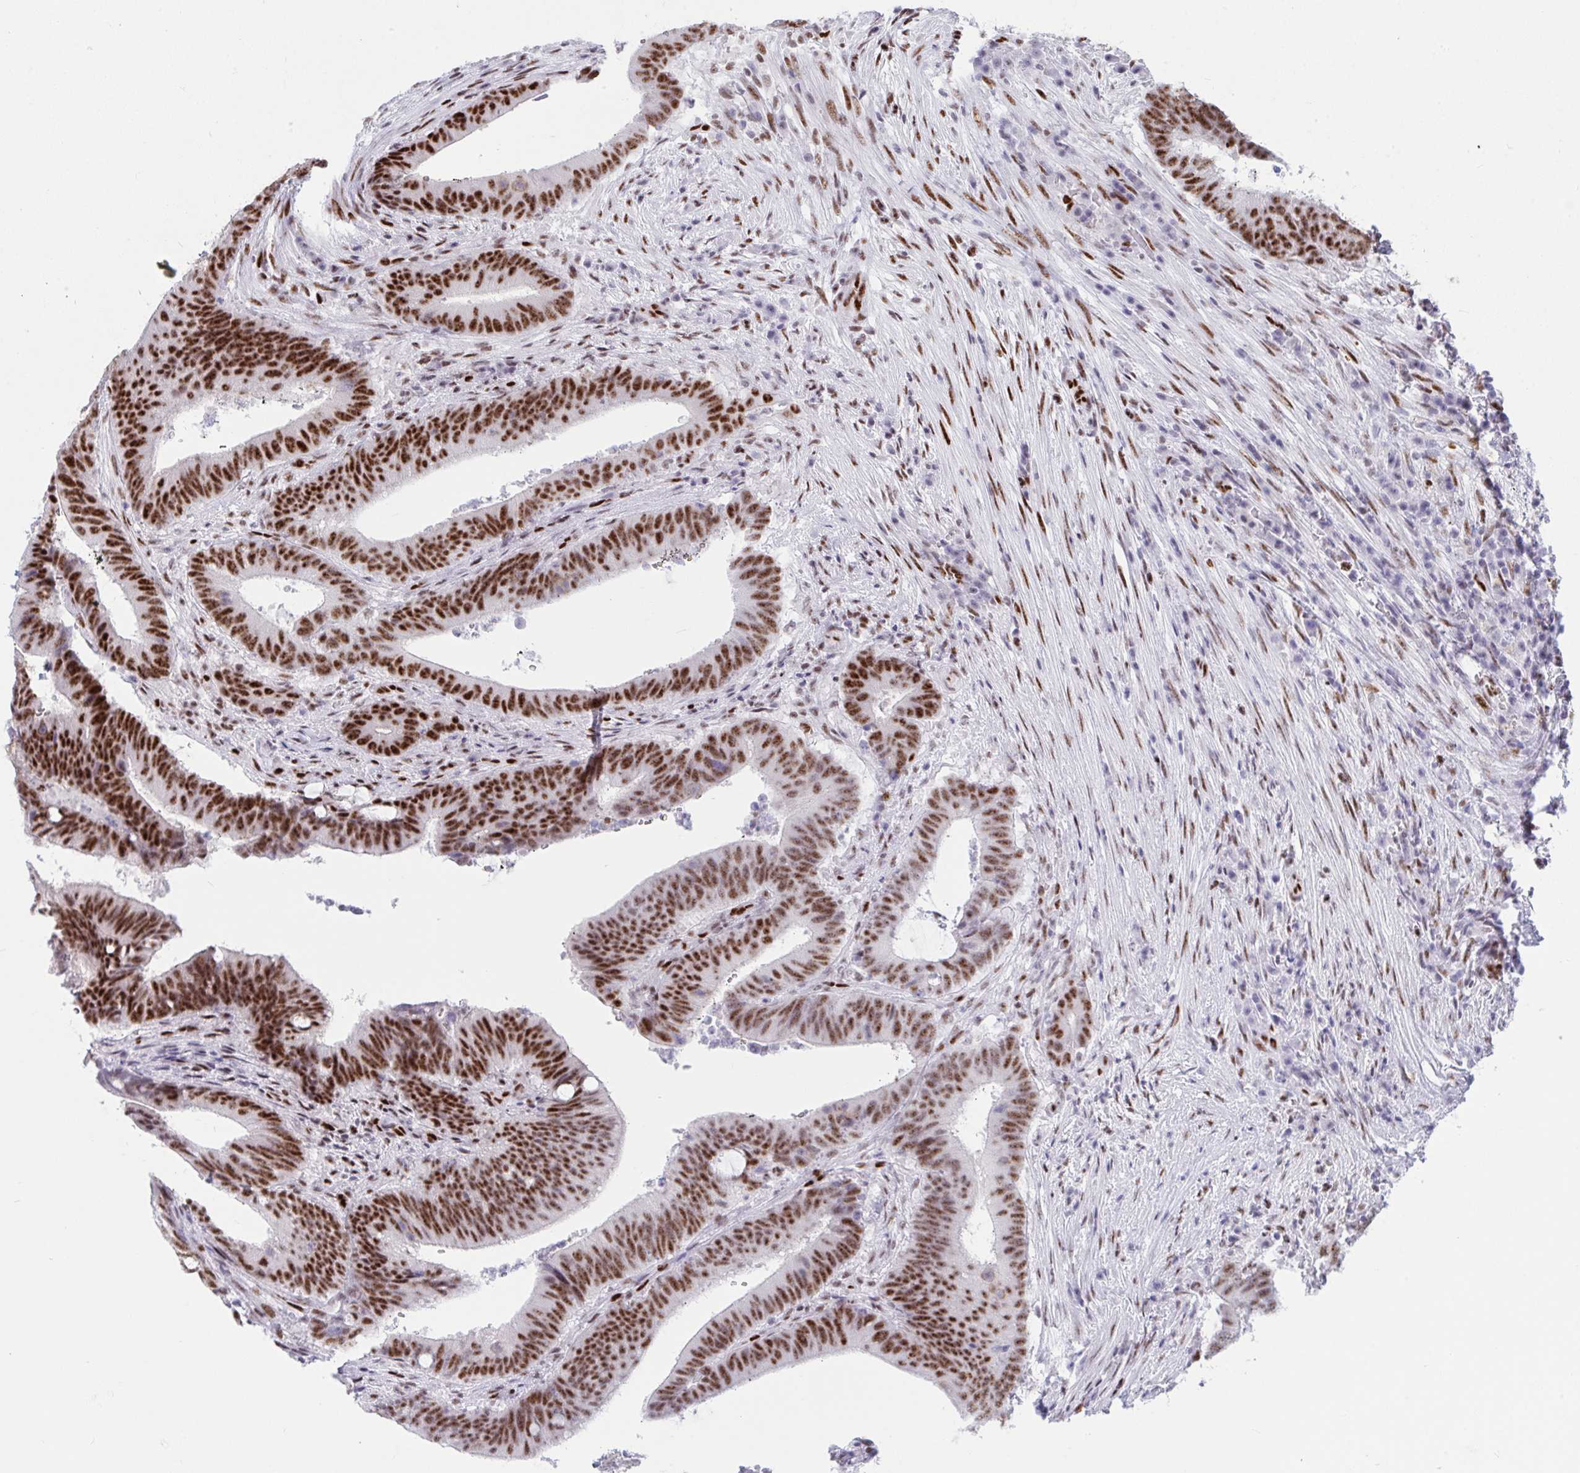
{"staining": {"intensity": "strong", "quantity": ">75%", "location": "nuclear"}, "tissue": "colorectal cancer", "cell_type": "Tumor cells", "image_type": "cancer", "snomed": [{"axis": "morphology", "description": "Adenocarcinoma, NOS"}, {"axis": "topography", "description": "Colon"}], "caption": "Immunohistochemical staining of colorectal cancer demonstrates high levels of strong nuclear staining in approximately >75% of tumor cells. The protein is stained brown, and the nuclei are stained in blue (DAB (3,3'-diaminobenzidine) IHC with brightfield microscopy, high magnification).", "gene": "IKZF2", "patient": {"sex": "female", "age": 43}}